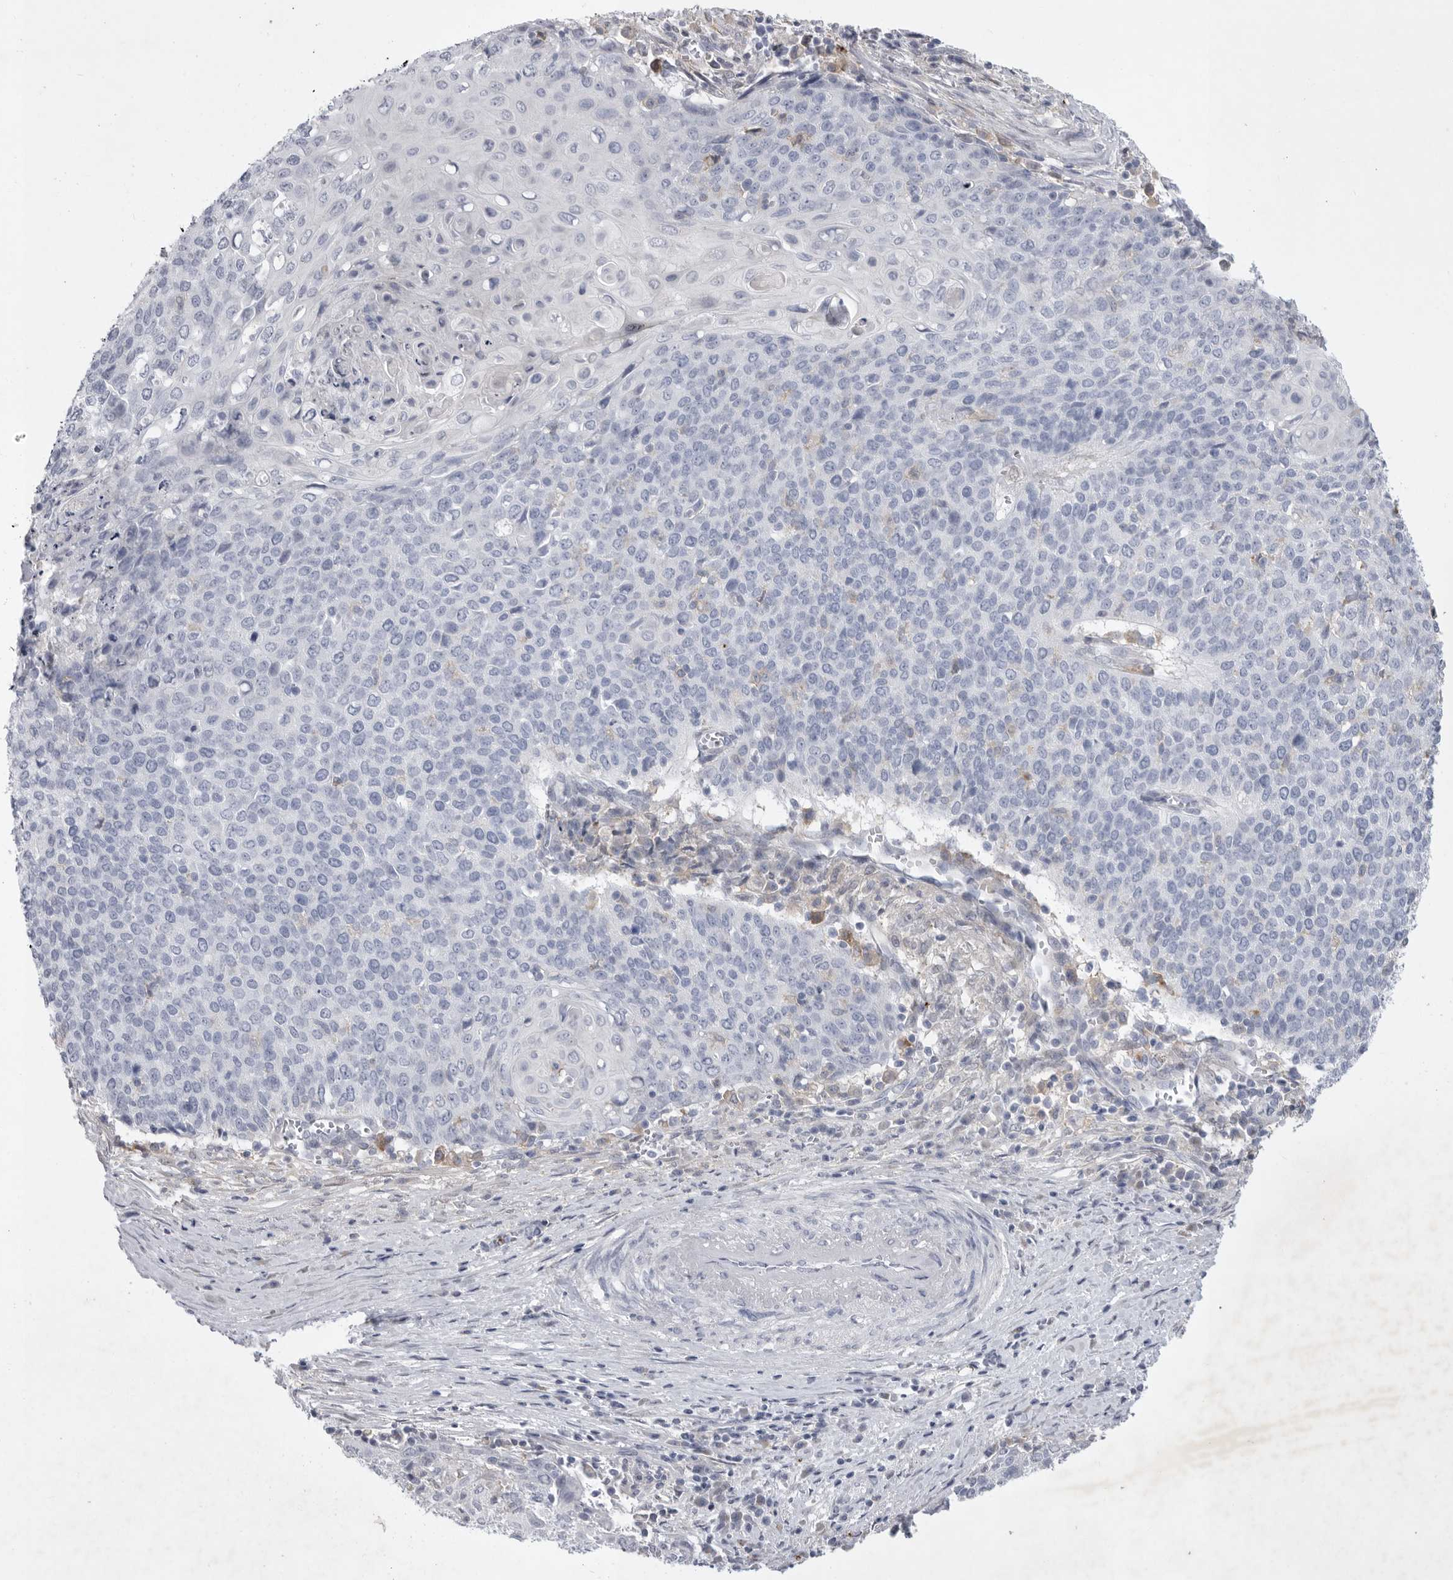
{"staining": {"intensity": "negative", "quantity": "none", "location": "none"}, "tissue": "cervical cancer", "cell_type": "Tumor cells", "image_type": "cancer", "snomed": [{"axis": "morphology", "description": "Squamous cell carcinoma, NOS"}, {"axis": "topography", "description": "Cervix"}], "caption": "This is an IHC image of human squamous cell carcinoma (cervical). There is no expression in tumor cells.", "gene": "SIGLEC10", "patient": {"sex": "female", "age": 39}}